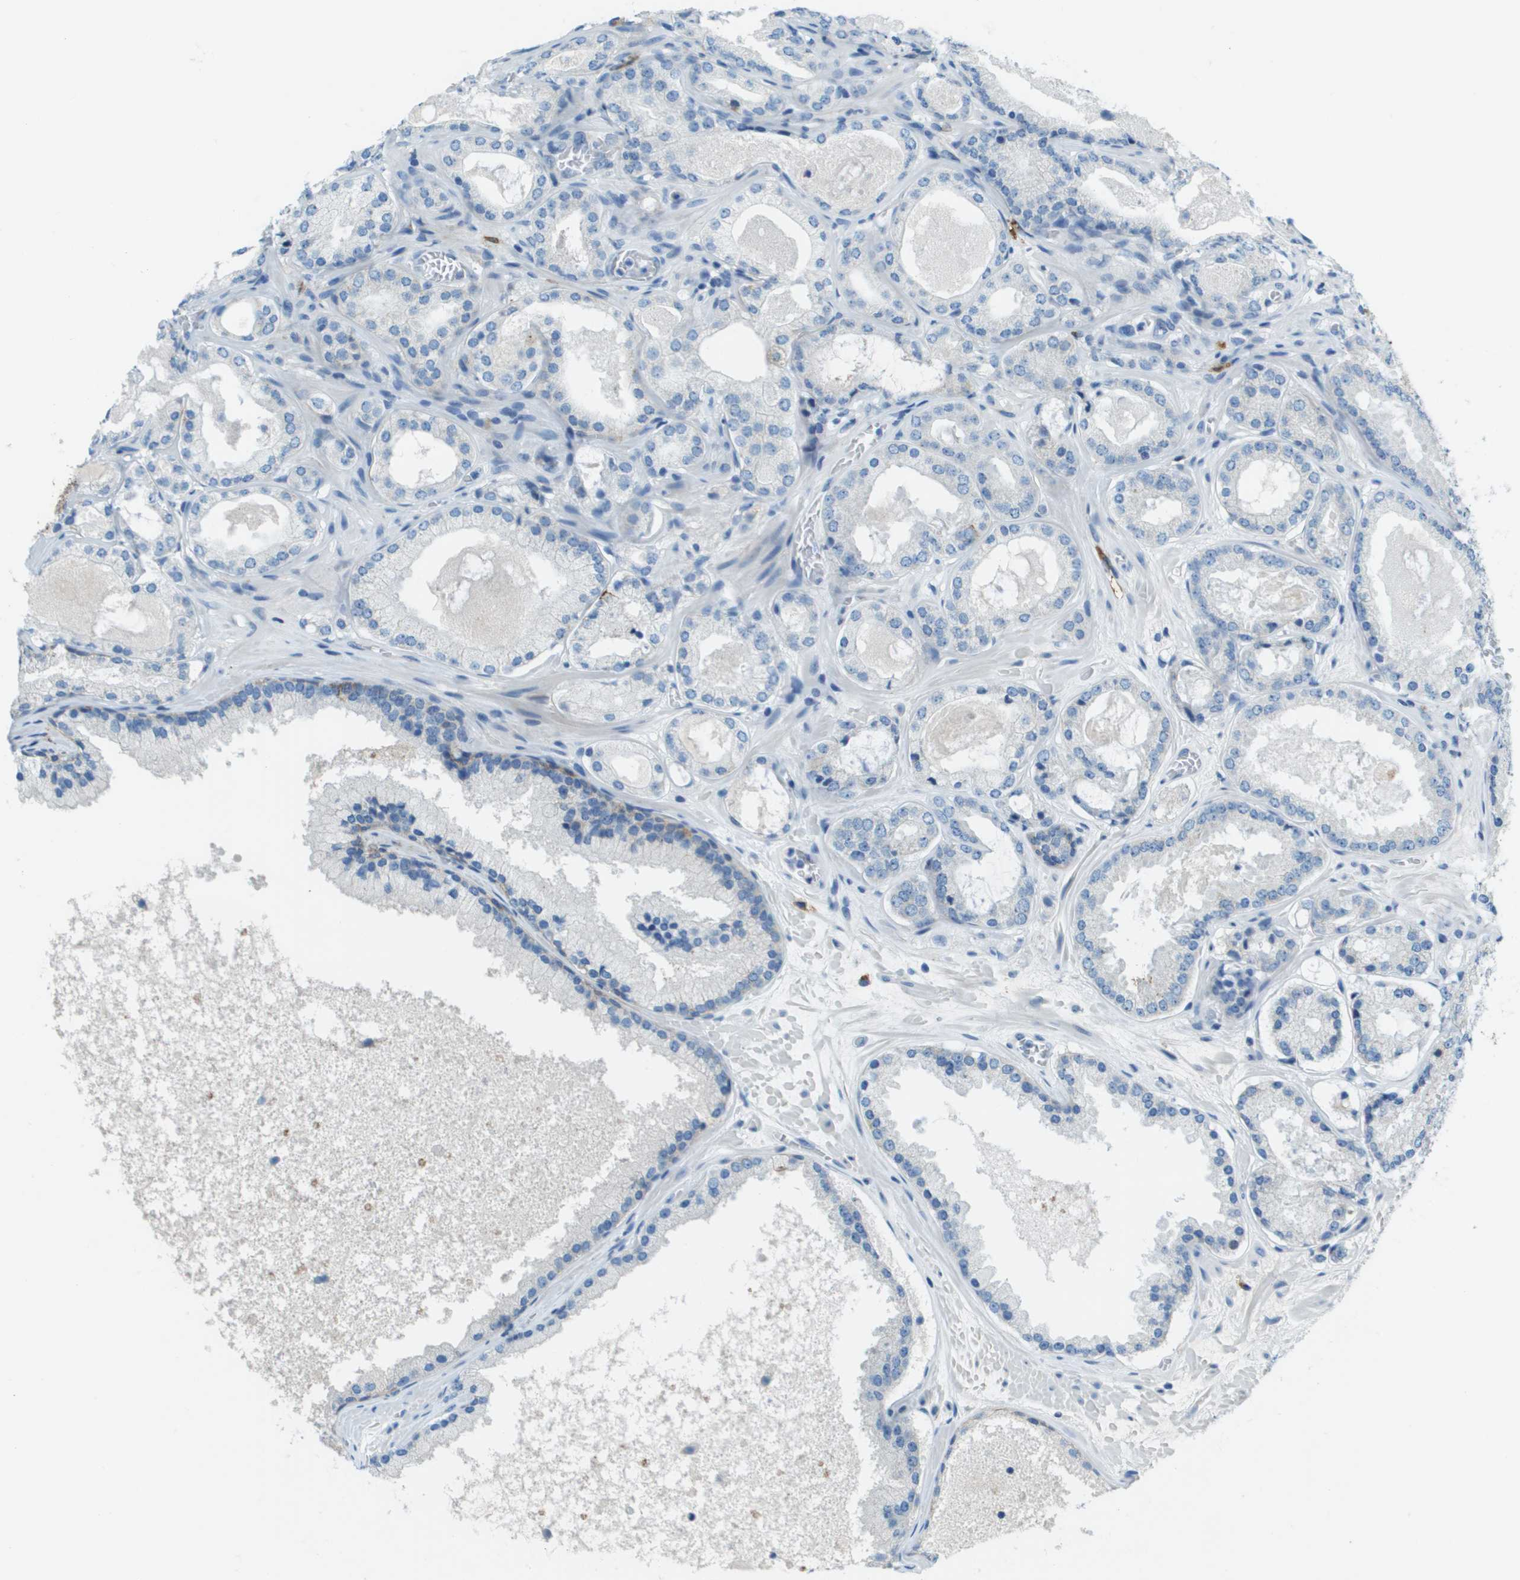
{"staining": {"intensity": "negative", "quantity": "none", "location": "none"}, "tissue": "prostate cancer", "cell_type": "Tumor cells", "image_type": "cancer", "snomed": [{"axis": "morphology", "description": "Adenocarcinoma, High grade"}, {"axis": "topography", "description": "Prostate"}], "caption": "Protein analysis of prostate cancer (high-grade adenocarcinoma) shows no significant positivity in tumor cells.", "gene": "SDC1", "patient": {"sex": "male", "age": 65}}